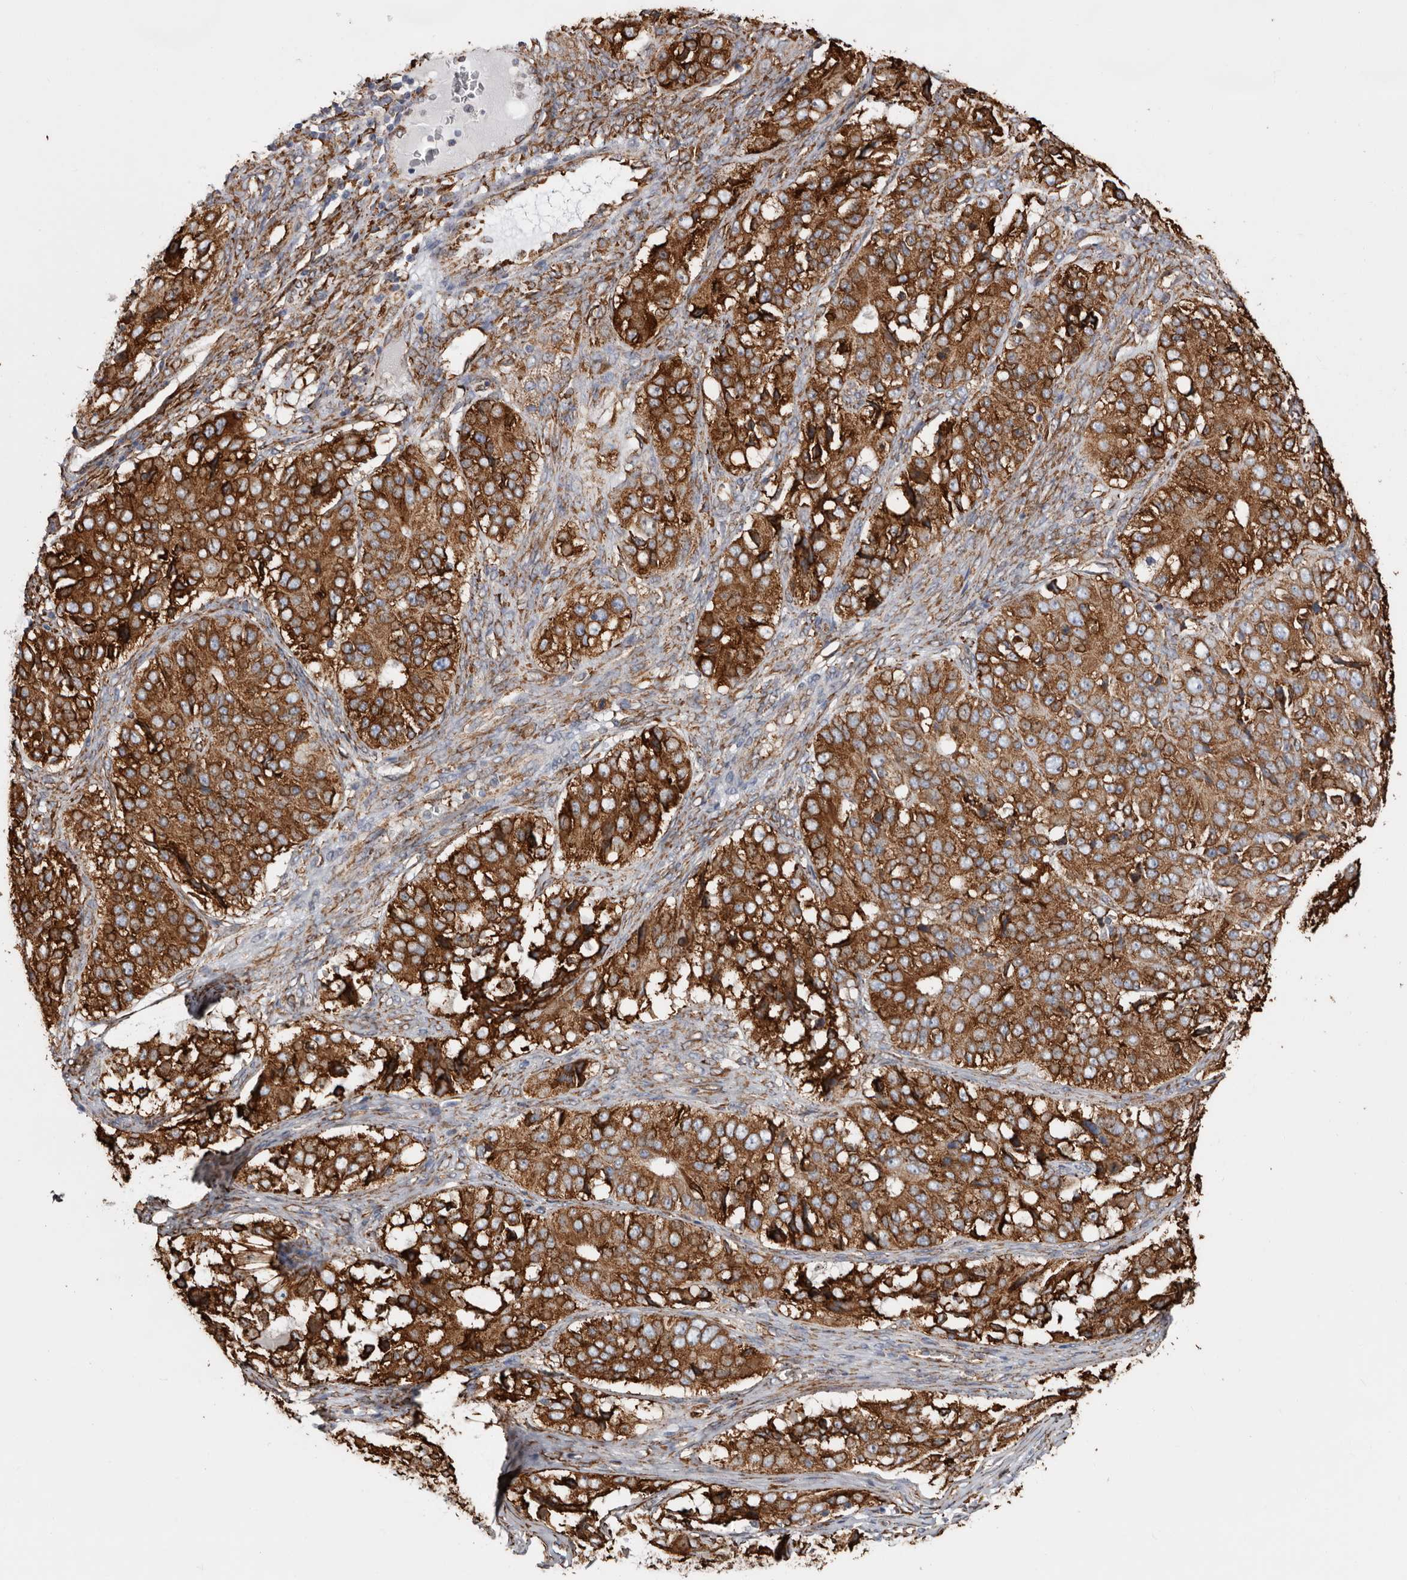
{"staining": {"intensity": "strong", "quantity": ">75%", "location": "cytoplasmic/membranous"}, "tissue": "ovarian cancer", "cell_type": "Tumor cells", "image_type": "cancer", "snomed": [{"axis": "morphology", "description": "Carcinoma, endometroid"}, {"axis": "topography", "description": "Ovary"}], "caption": "Human ovarian cancer stained with a protein marker displays strong staining in tumor cells.", "gene": "SEMA3E", "patient": {"sex": "female", "age": 51}}